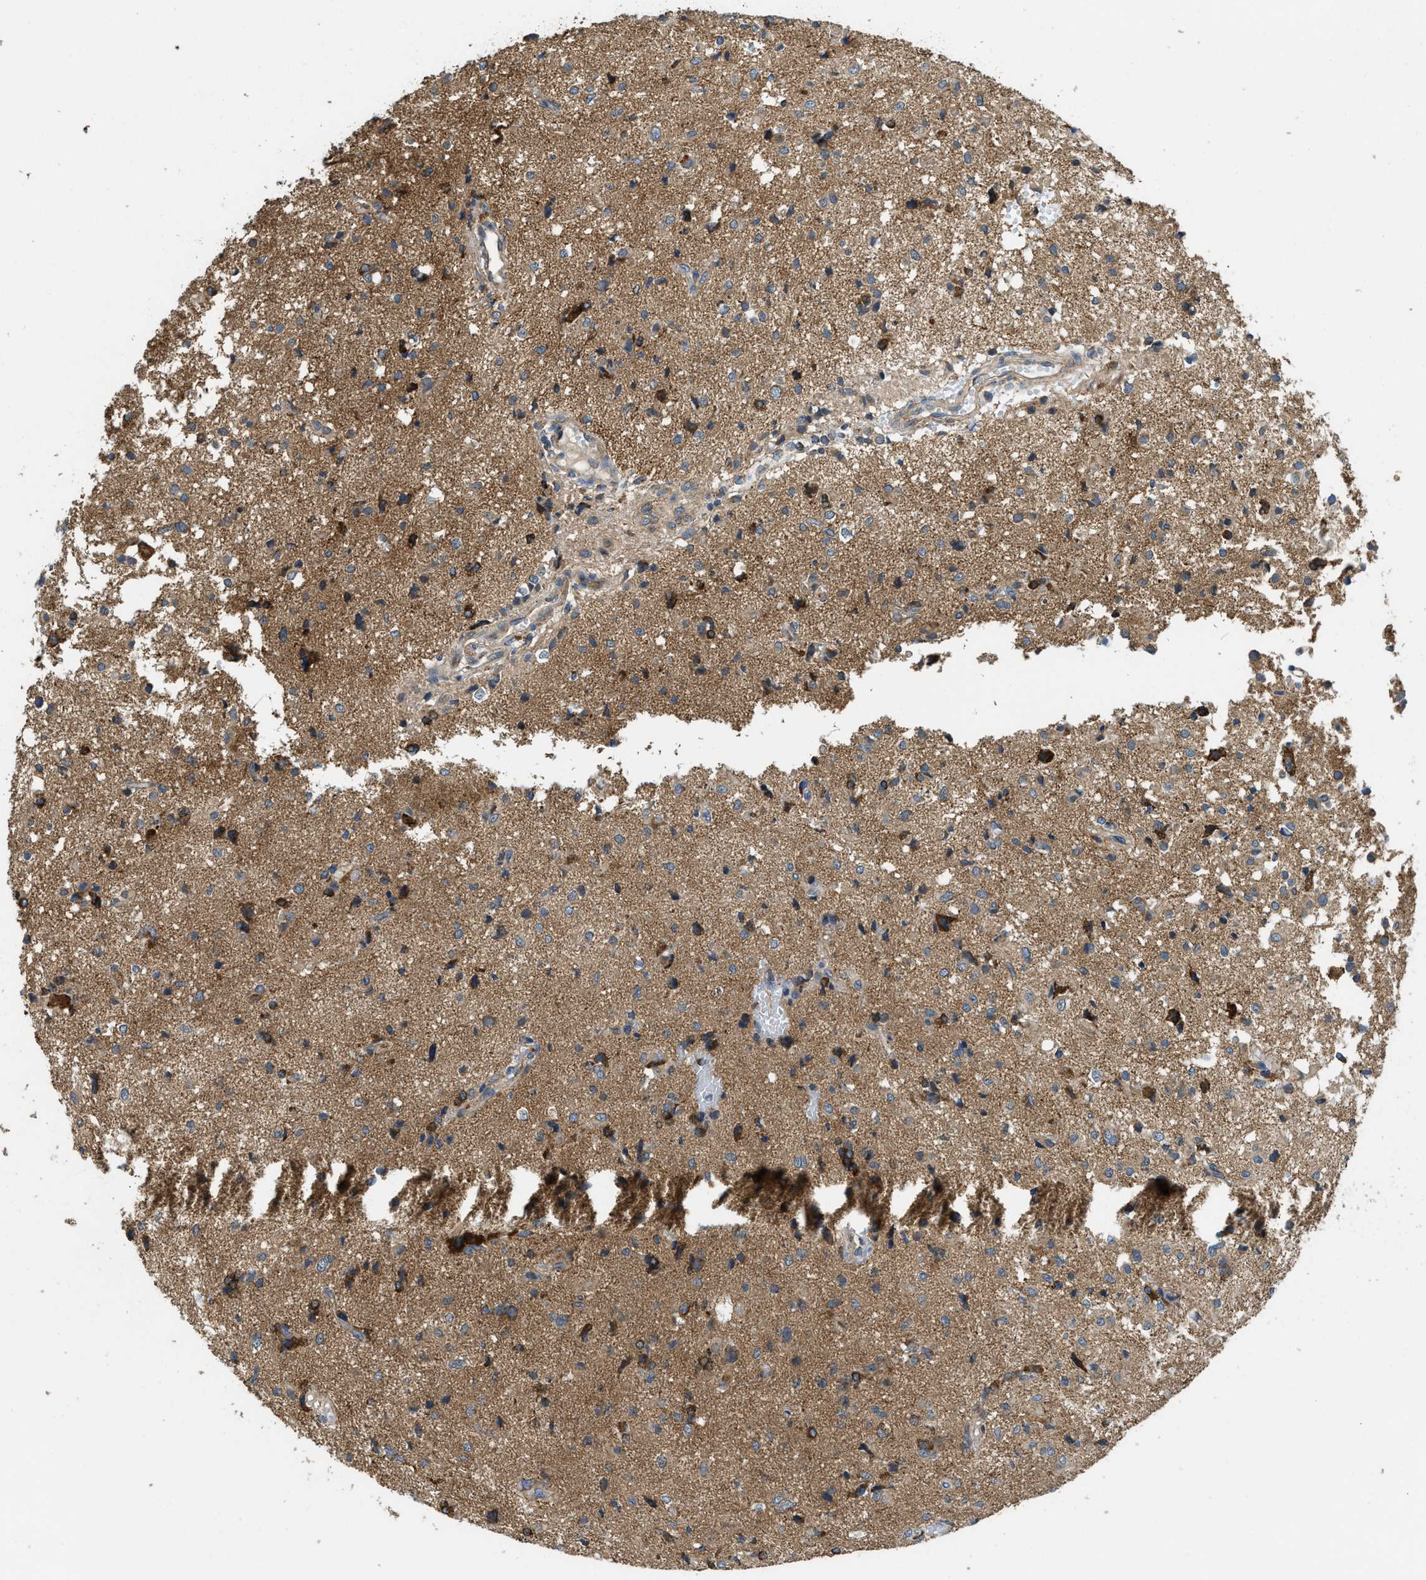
{"staining": {"intensity": "strong", "quantity": "25%-75%", "location": "cytoplasmic/membranous"}, "tissue": "glioma", "cell_type": "Tumor cells", "image_type": "cancer", "snomed": [{"axis": "morphology", "description": "Glioma, malignant, High grade"}, {"axis": "topography", "description": "Brain"}], "caption": "Brown immunohistochemical staining in human malignant high-grade glioma demonstrates strong cytoplasmic/membranous staining in approximately 25%-75% of tumor cells.", "gene": "STK33", "patient": {"sex": "female", "age": 59}}